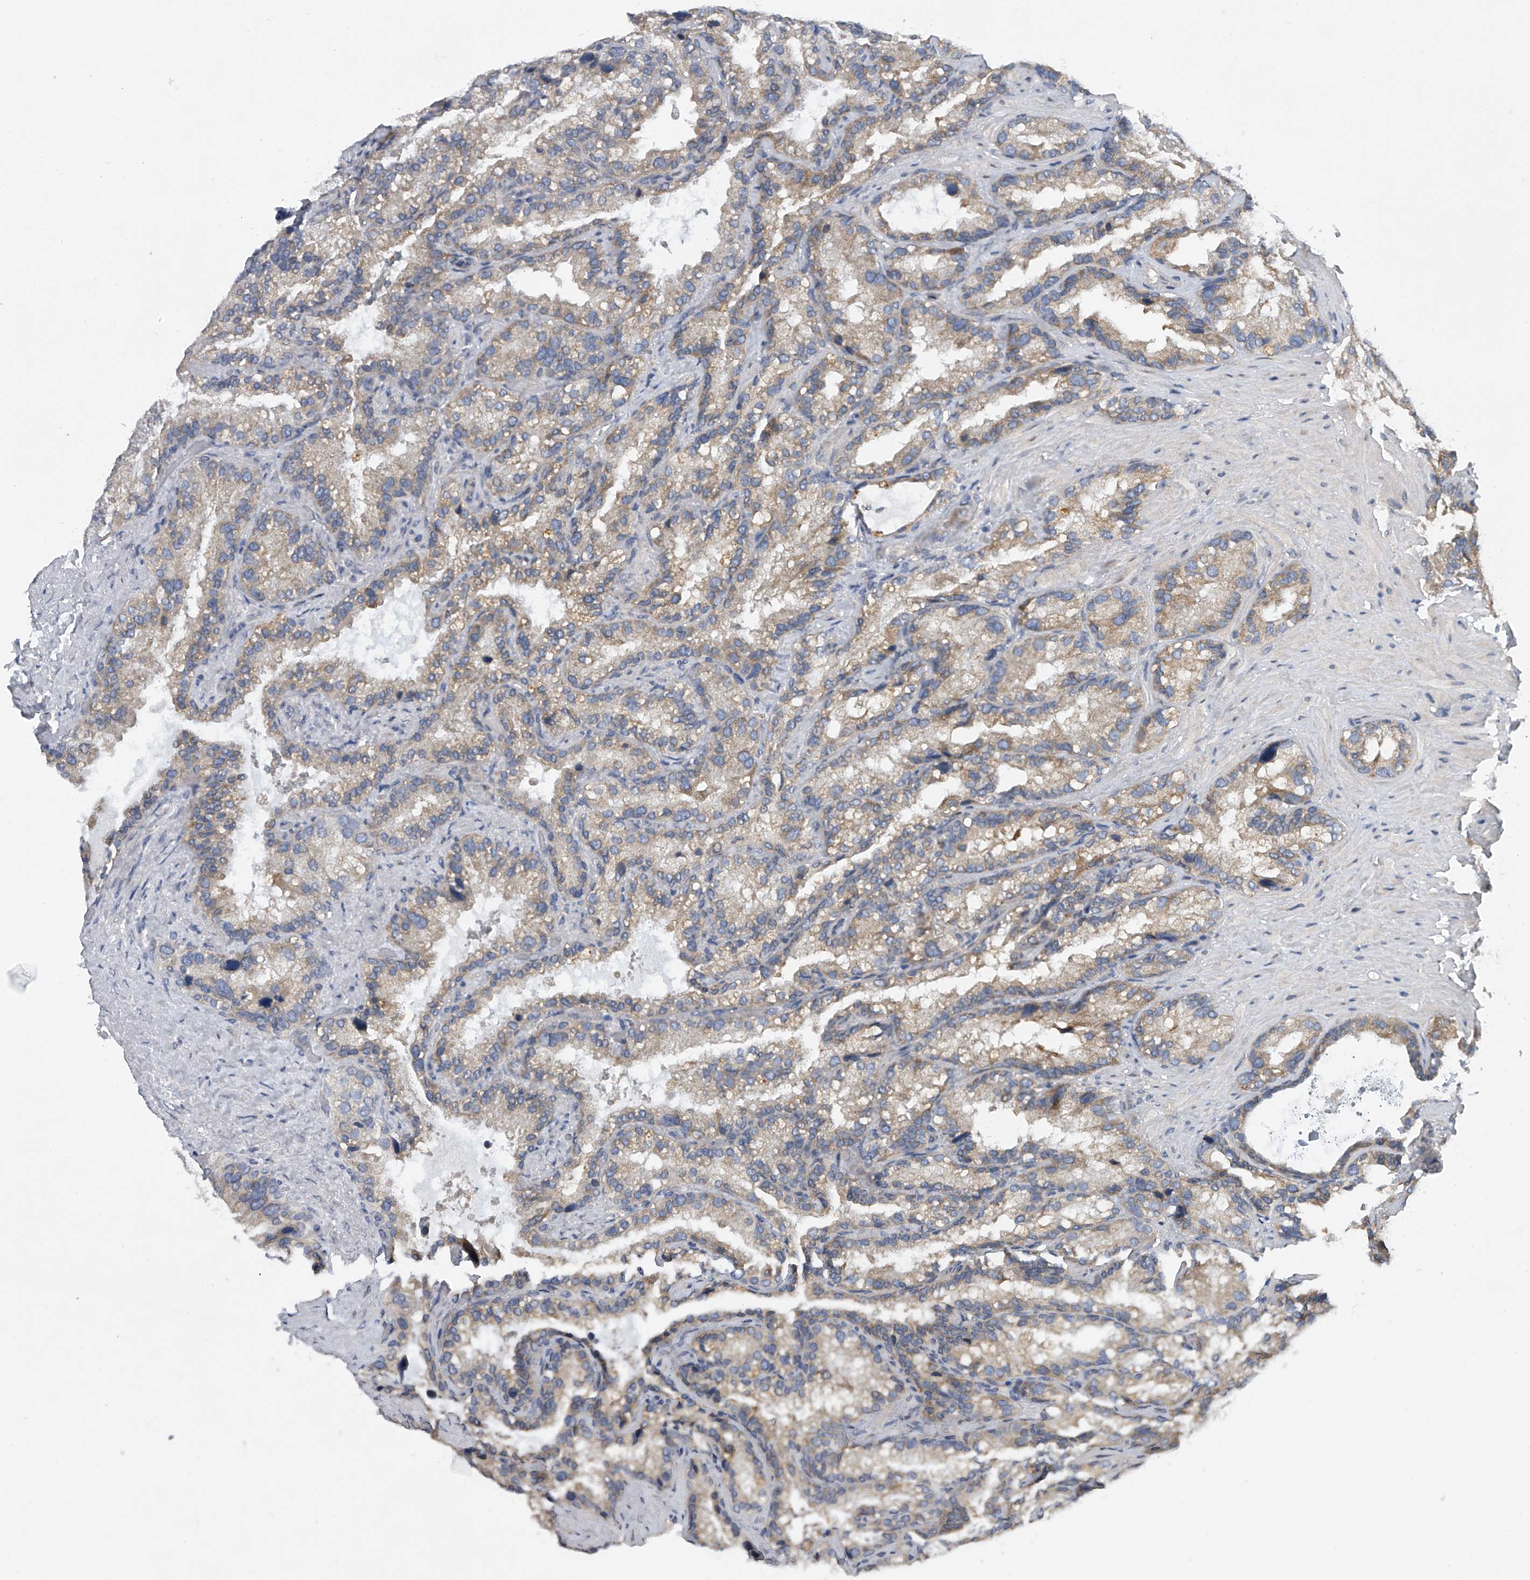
{"staining": {"intensity": "moderate", "quantity": "25%-75%", "location": "cytoplasmic/membranous"}, "tissue": "seminal vesicle", "cell_type": "Glandular cells", "image_type": "normal", "snomed": [{"axis": "morphology", "description": "Normal tissue, NOS"}, {"axis": "topography", "description": "Prostate"}, {"axis": "topography", "description": "Seminal veicle"}], "caption": "This image shows IHC staining of benign human seminal vesicle, with medium moderate cytoplasmic/membranous expression in about 25%-75% of glandular cells.", "gene": "RNF5", "patient": {"sex": "male", "age": 68}}